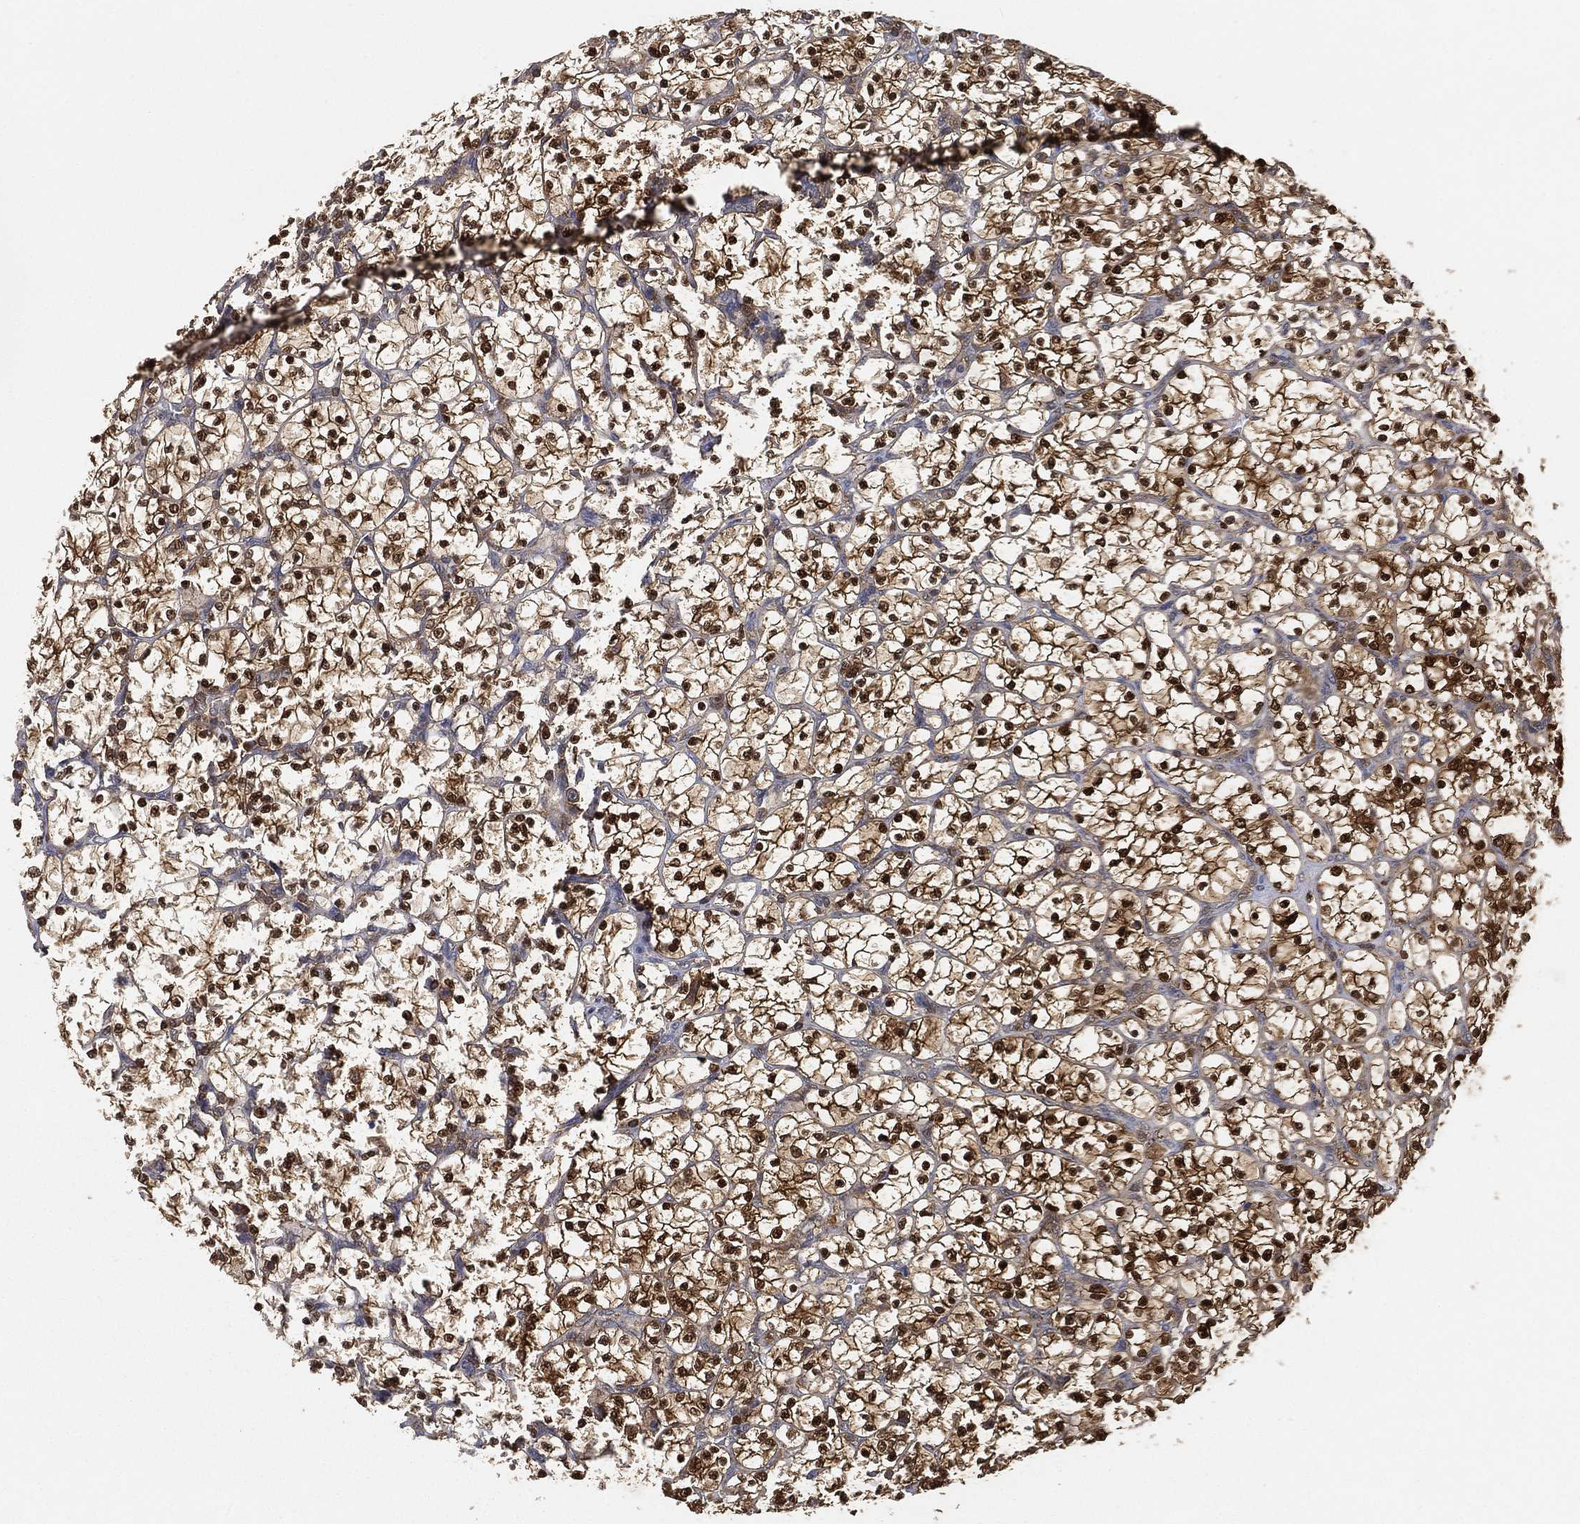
{"staining": {"intensity": "strong", "quantity": ">75%", "location": "cytoplasmic/membranous,nuclear"}, "tissue": "renal cancer", "cell_type": "Tumor cells", "image_type": "cancer", "snomed": [{"axis": "morphology", "description": "Adenocarcinoma, NOS"}, {"axis": "topography", "description": "Kidney"}], "caption": "Immunohistochemical staining of human renal adenocarcinoma demonstrates strong cytoplasmic/membranous and nuclear protein expression in approximately >75% of tumor cells.", "gene": "CRYL1", "patient": {"sex": "female", "age": 89}}